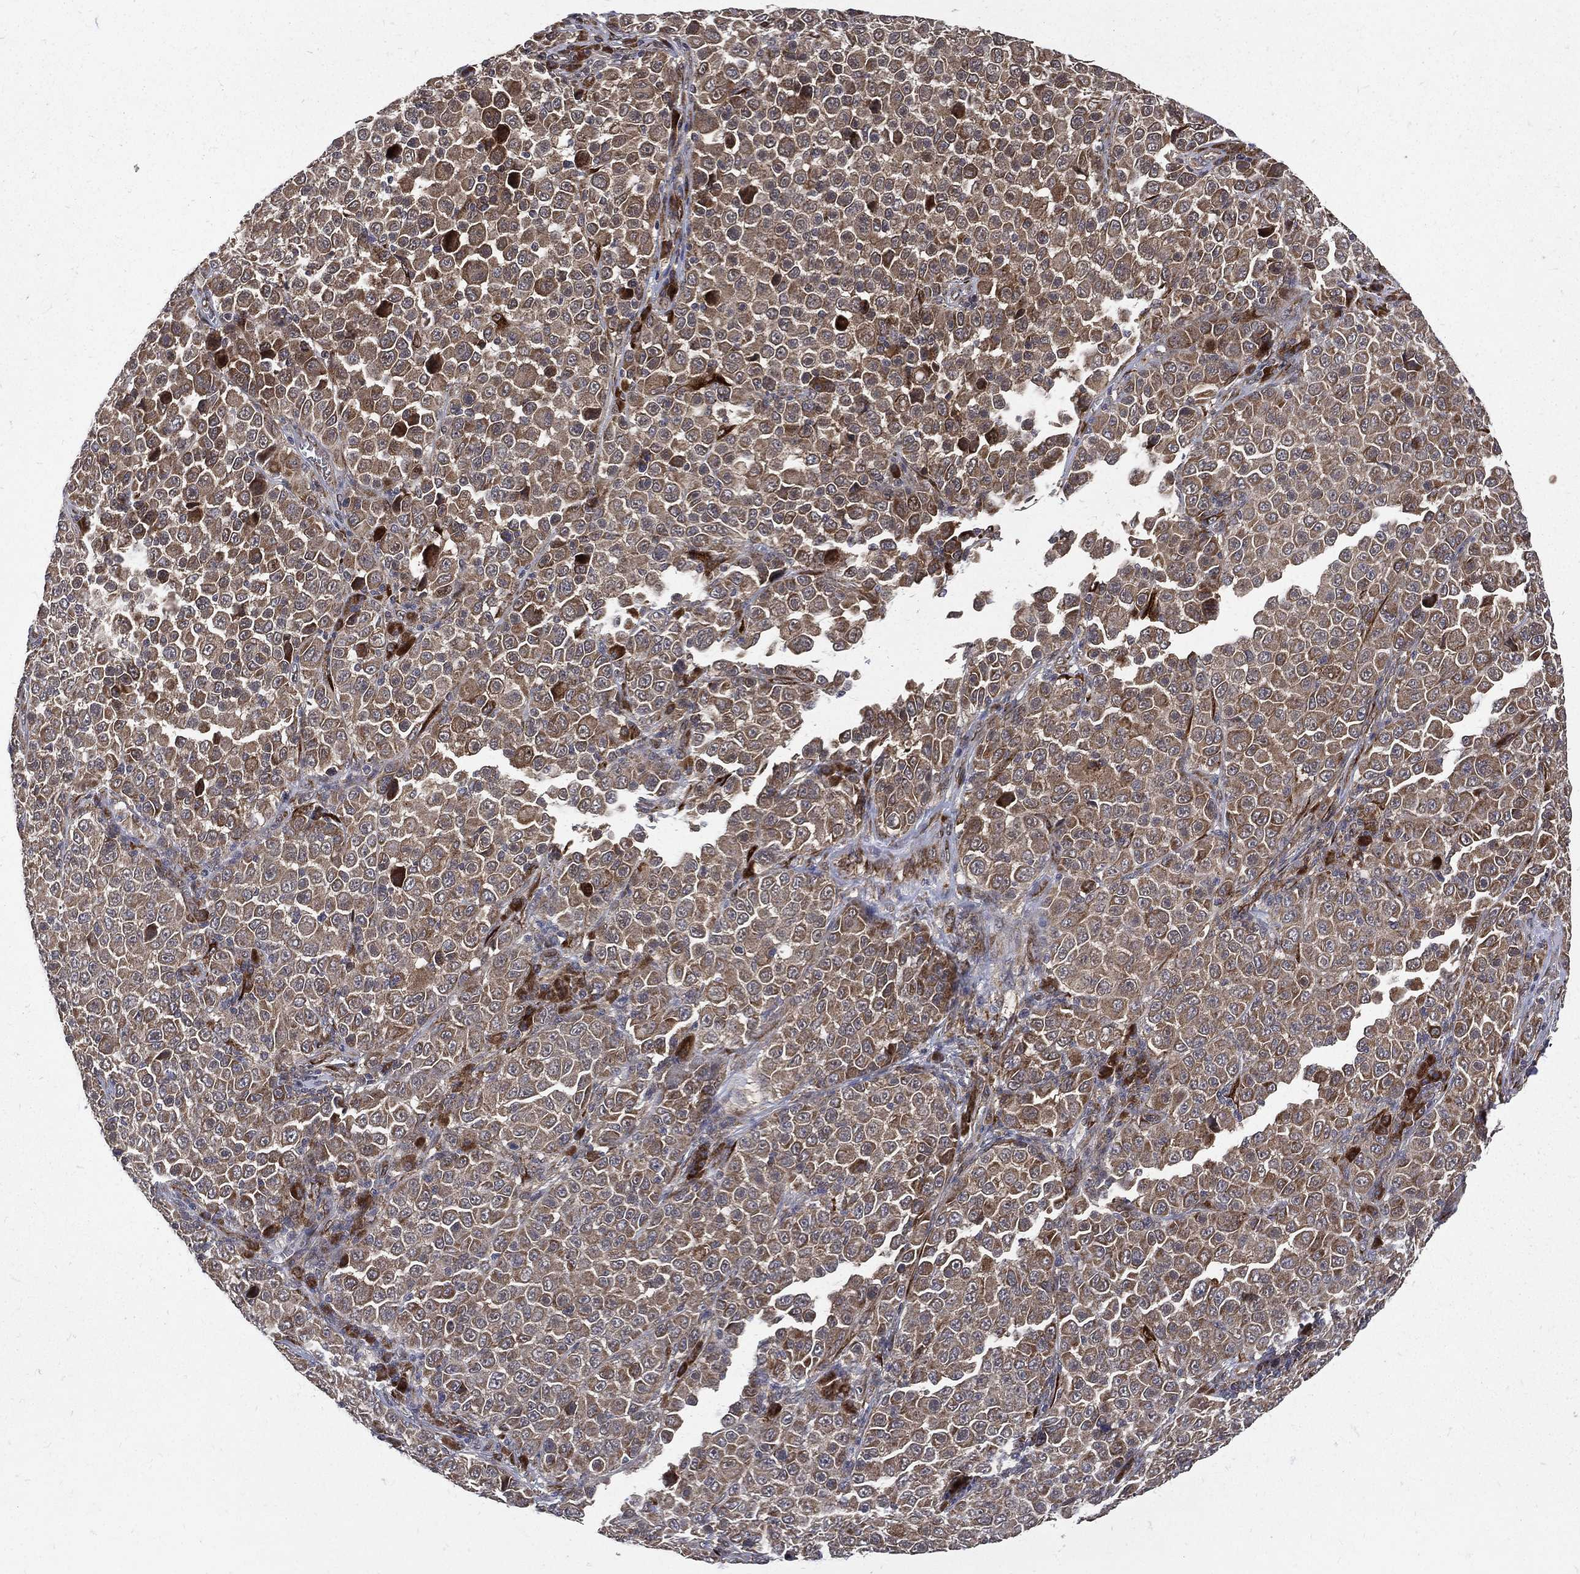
{"staining": {"intensity": "strong", "quantity": "25%-75%", "location": "cytoplasmic/membranous"}, "tissue": "melanoma", "cell_type": "Tumor cells", "image_type": "cancer", "snomed": [{"axis": "morphology", "description": "Malignant melanoma, NOS"}, {"axis": "topography", "description": "Skin"}], "caption": "An IHC histopathology image of neoplastic tissue is shown. Protein staining in brown highlights strong cytoplasmic/membranous positivity in malignant melanoma within tumor cells. (DAB IHC, brown staining for protein, blue staining for nuclei).", "gene": "RAB11FIP4", "patient": {"sex": "female", "age": 57}}